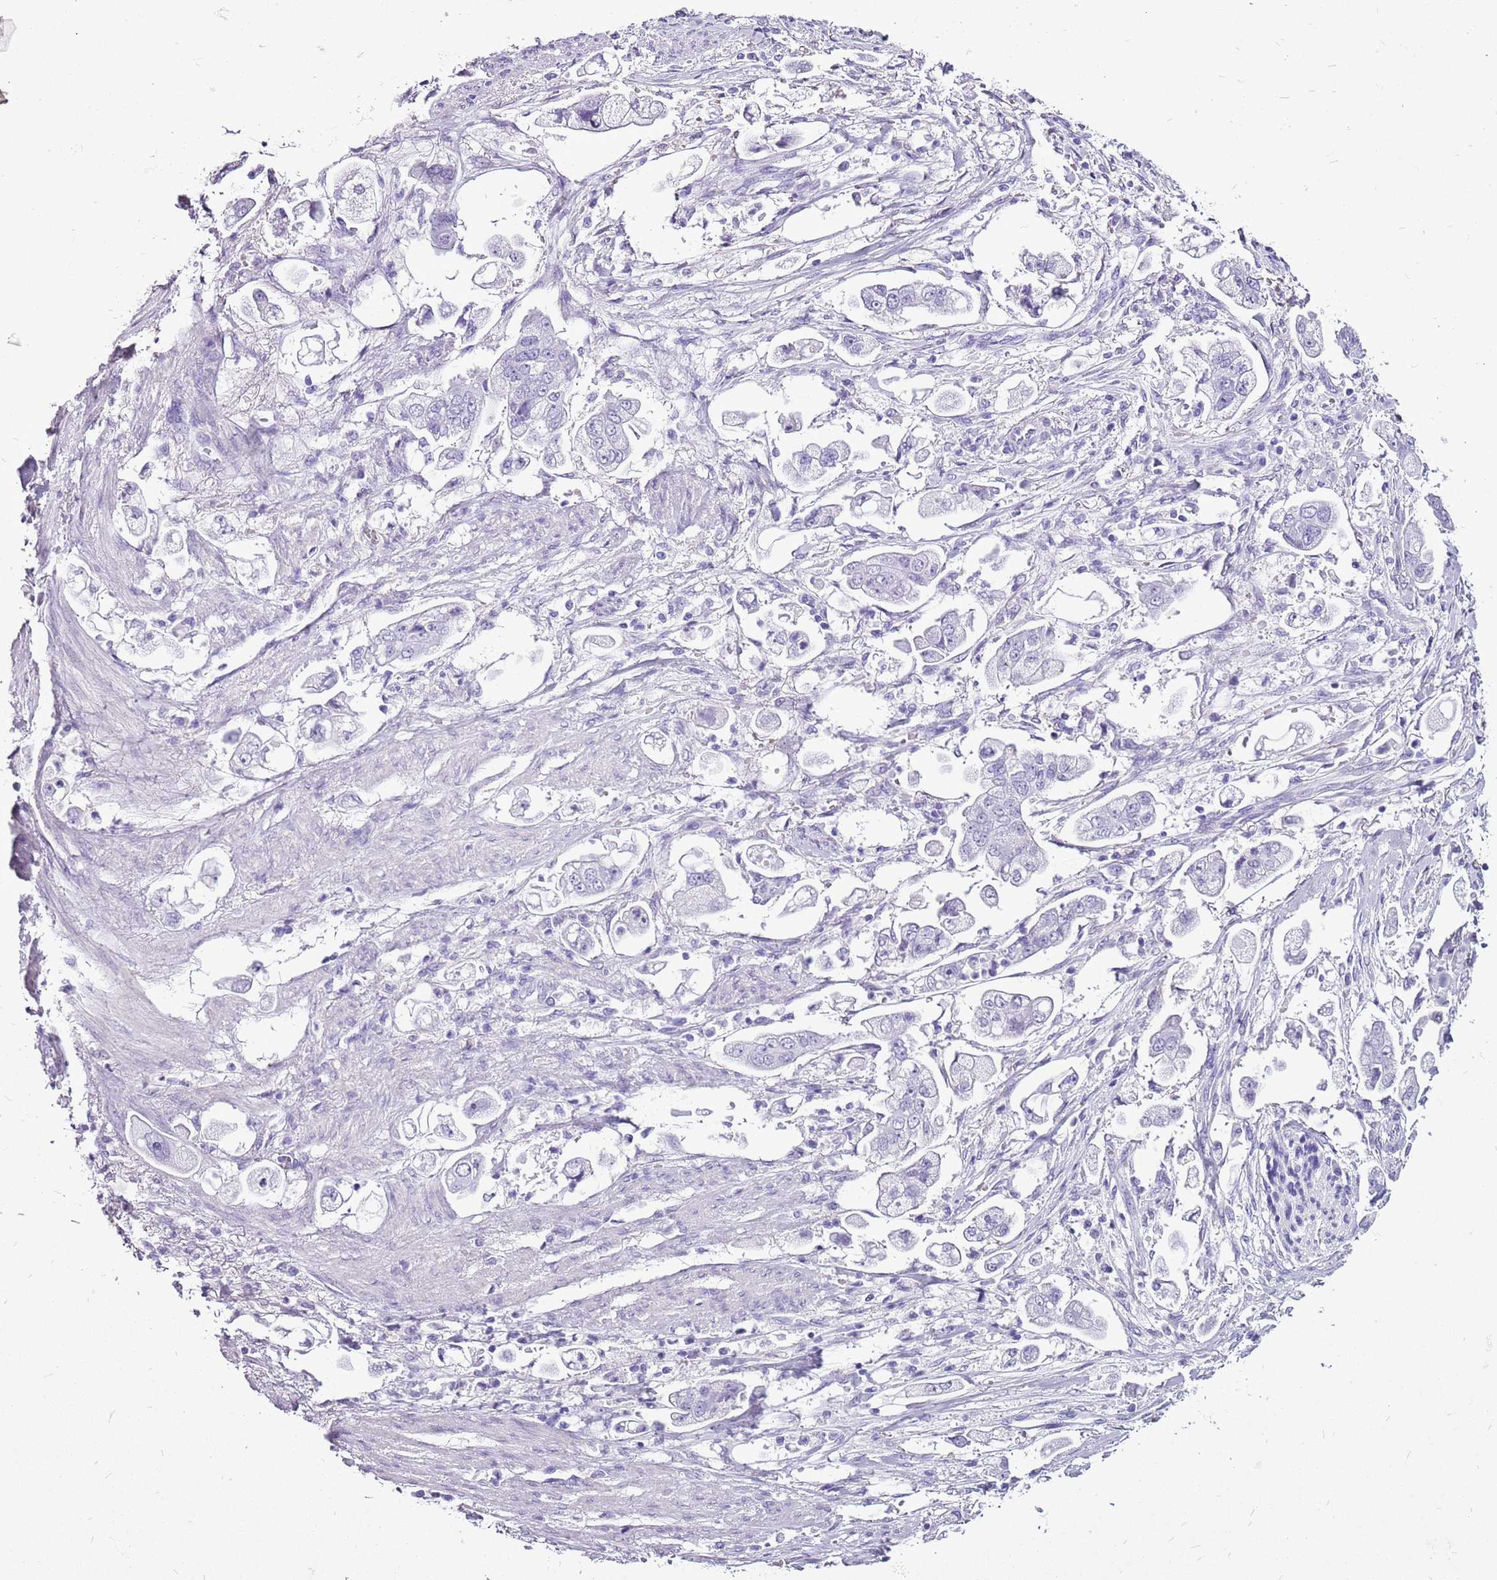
{"staining": {"intensity": "negative", "quantity": "none", "location": "none"}, "tissue": "stomach cancer", "cell_type": "Tumor cells", "image_type": "cancer", "snomed": [{"axis": "morphology", "description": "Adenocarcinoma, NOS"}, {"axis": "topography", "description": "Stomach"}], "caption": "Tumor cells show no significant protein staining in stomach adenocarcinoma. (DAB (3,3'-diaminobenzidine) immunohistochemistry (IHC) with hematoxylin counter stain).", "gene": "ACSS3", "patient": {"sex": "male", "age": 62}}